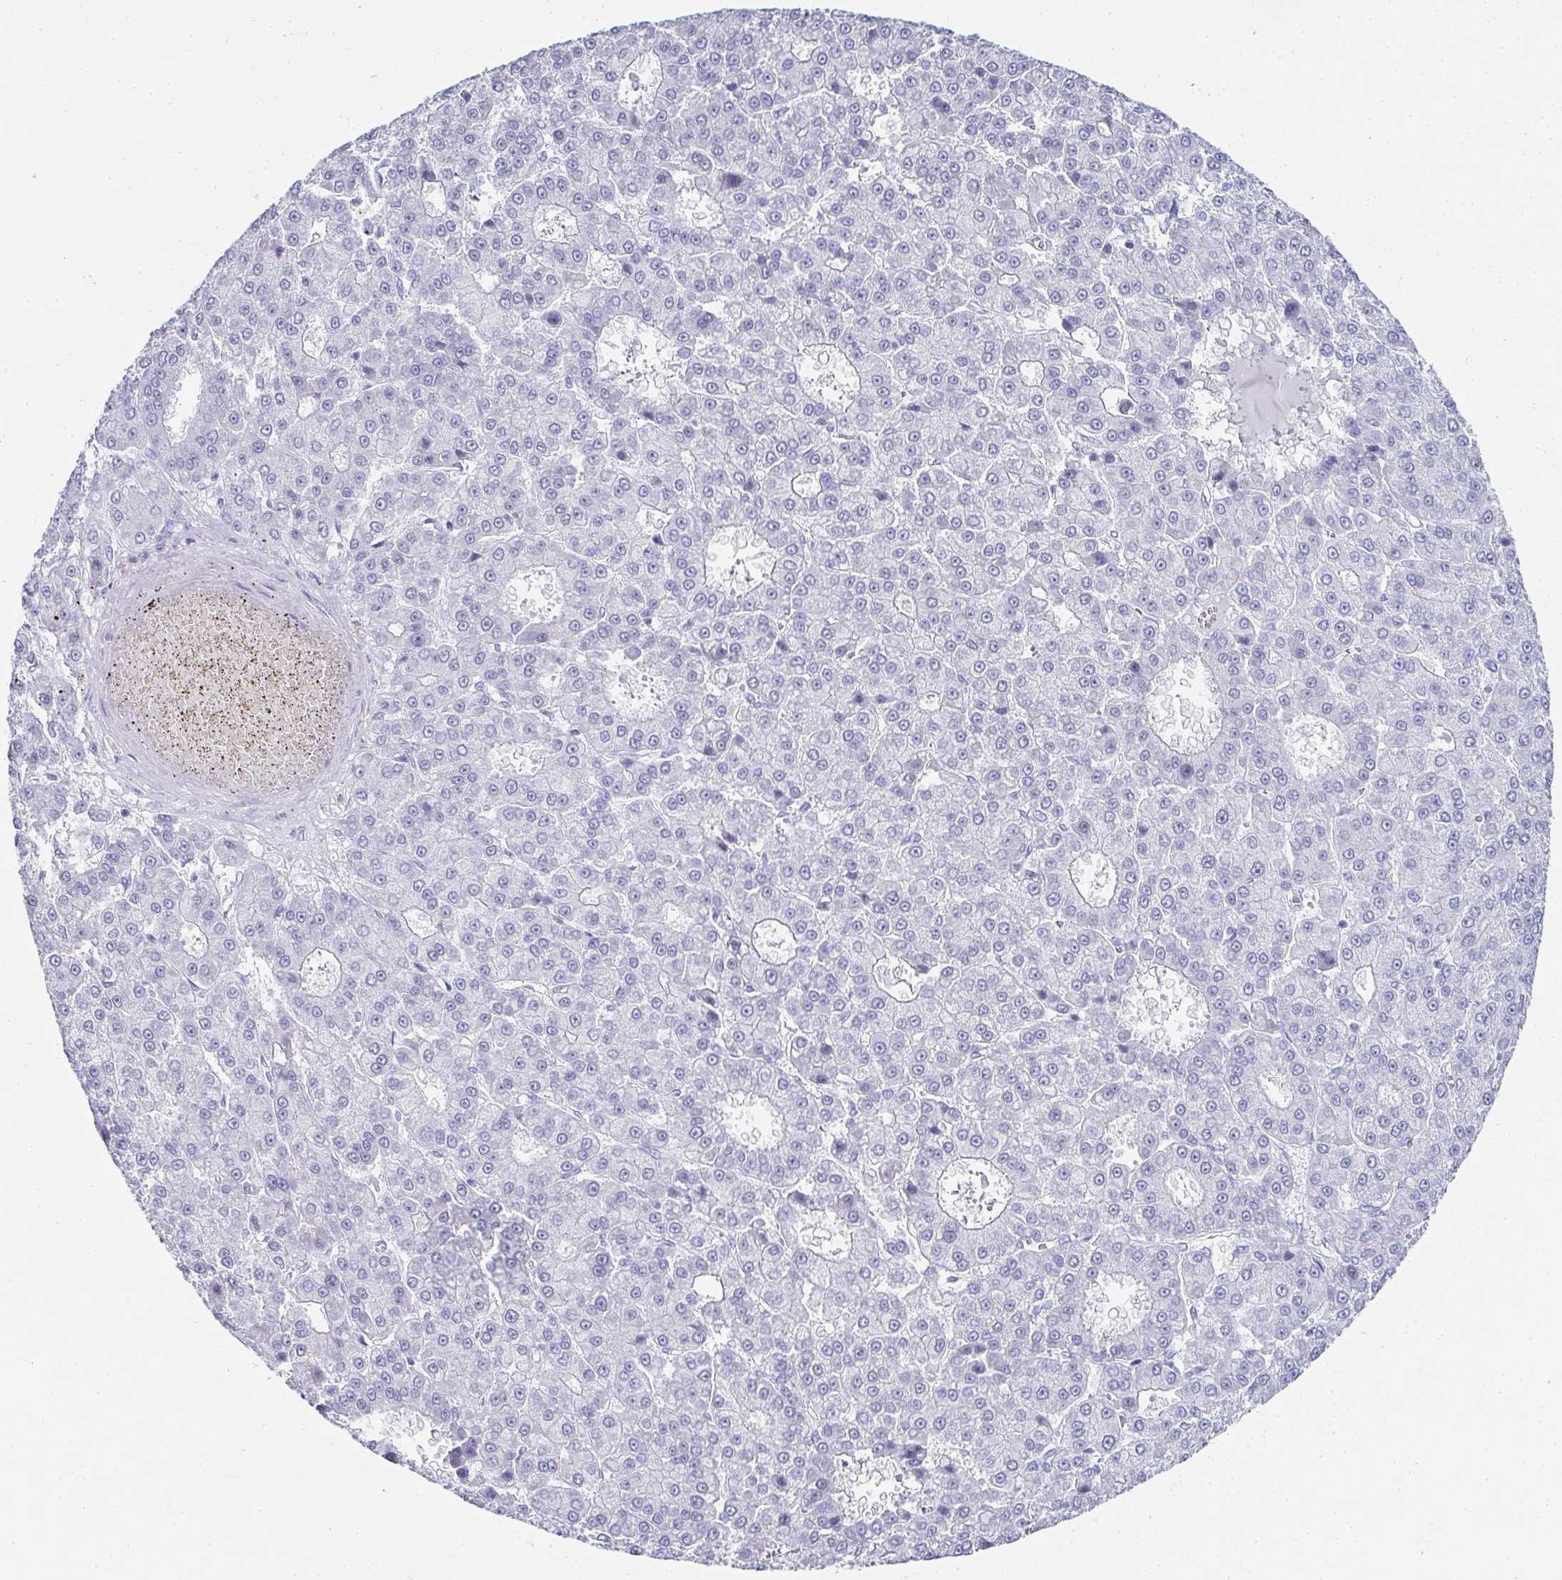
{"staining": {"intensity": "negative", "quantity": "none", "location": "none"}, "tissue": "liver cancer", "cell_type": "Tumor cells", "image_type": "cancer", "snomed": [{"axis": "morphology", "description": "Carcinoma, Hepatocellular, NOS"}, {"axis": "topography", "description": "Liver"}], "caption": "This is an immunohistochemistry micrograph of human liver cancer. There is no positivity in tumor cells.", "gene": "SYCP1", "patient": {"sex": "male", "age": 70}}